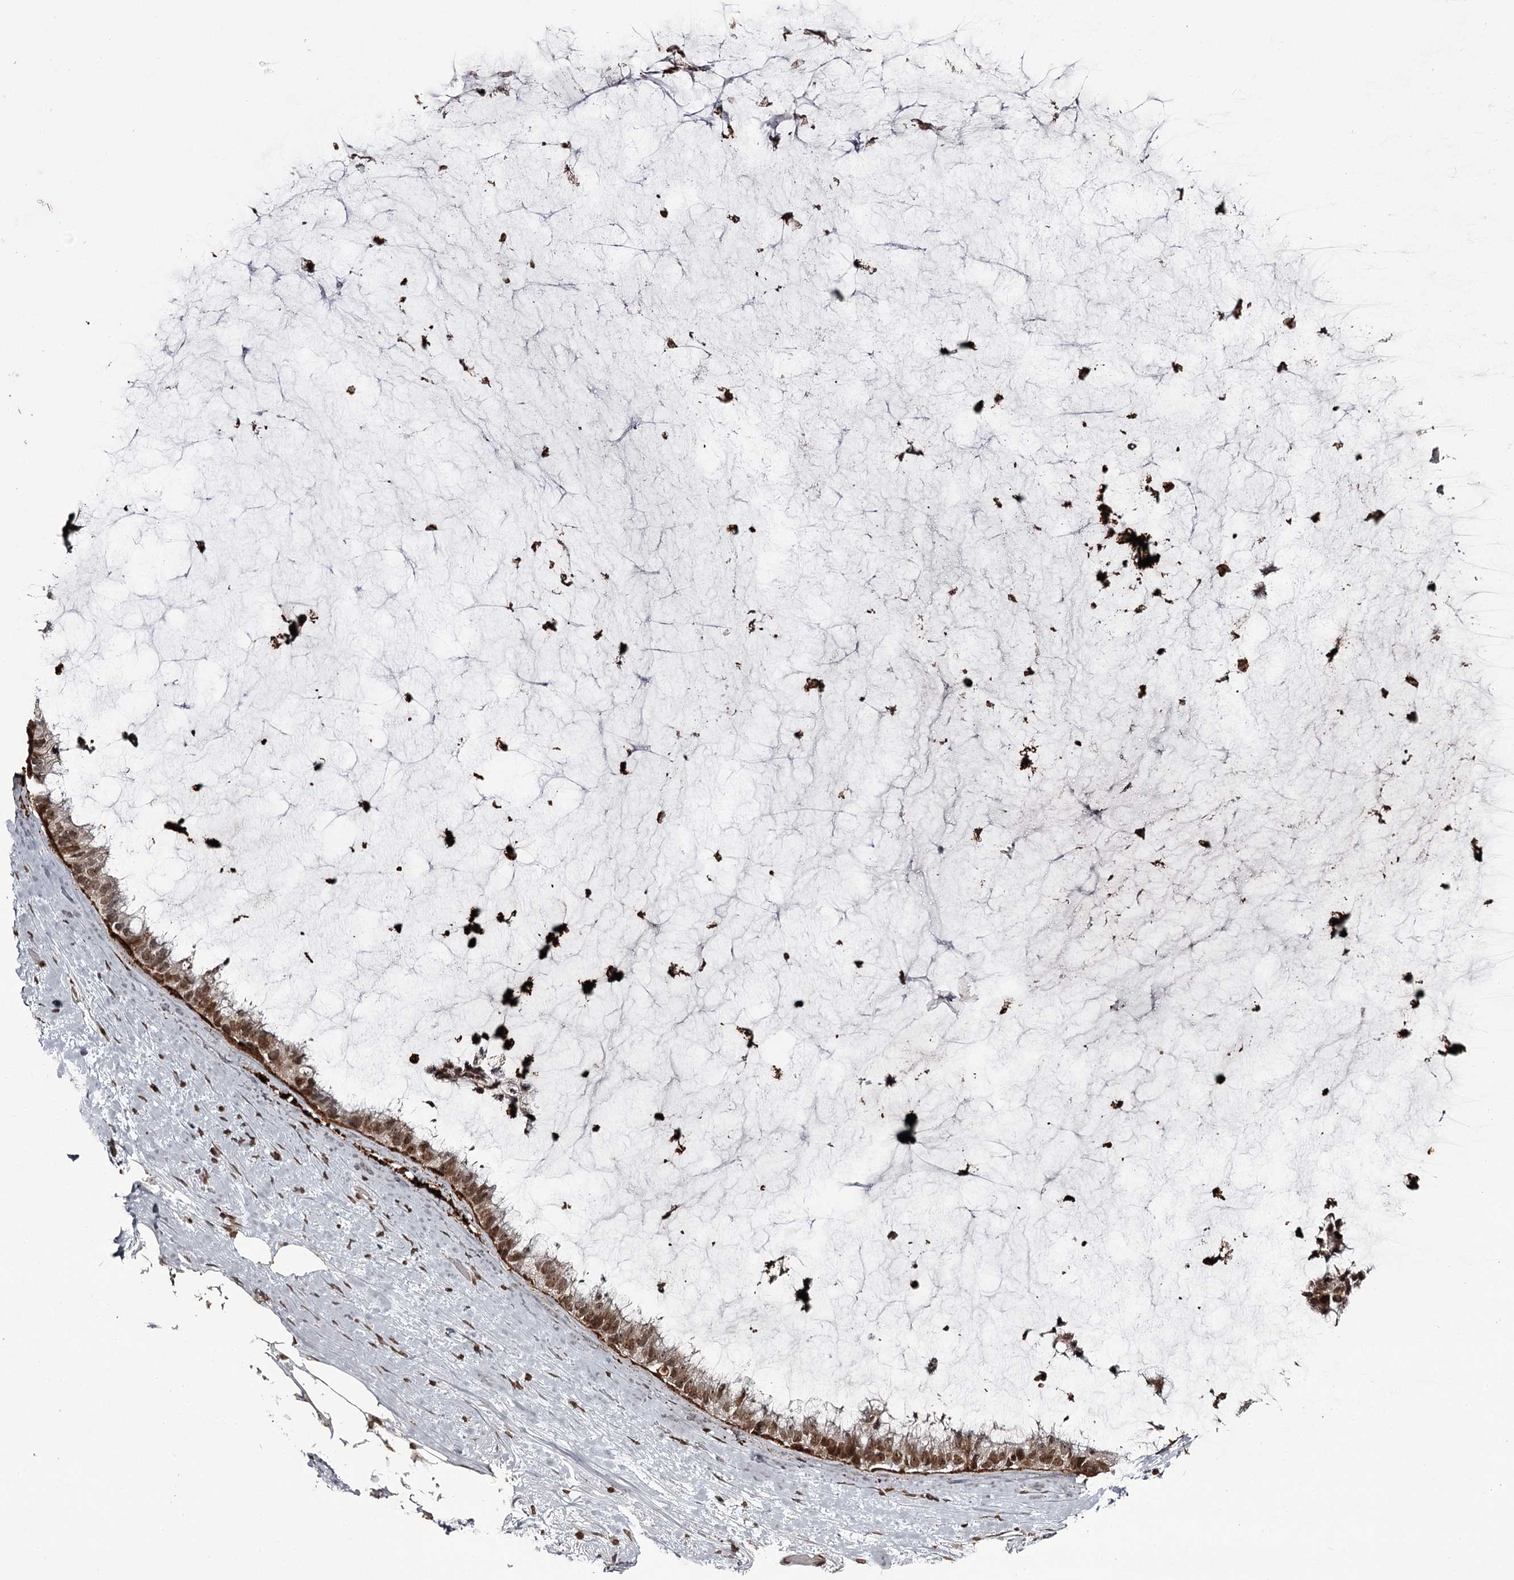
{"staining": {"intensity": "strong", "quantity": ">75%", "location": "cytoplasmic/membranous,nuclear"}, "tissue": "ovarian cancer", "cell_type": "Tumor cells", "image_type": "cancer", "snomed": [{"axis": "morphology", "description": "Cystadenocarcinoma, mucinous, NOS"}, {"axis": "topography", "description": "Ovary"}], "caption": "Protein expression analysis of human mucinous cystadenocarcinoma (ovarian) reveals strong cytoplasmic/membranous and nuclear staining in about >75% of tumor cells. (Brightfield microscopy of DAB IHC at high magnification).", "gene": "THYN1", "patient": {"sex": "female", "age": 39}}